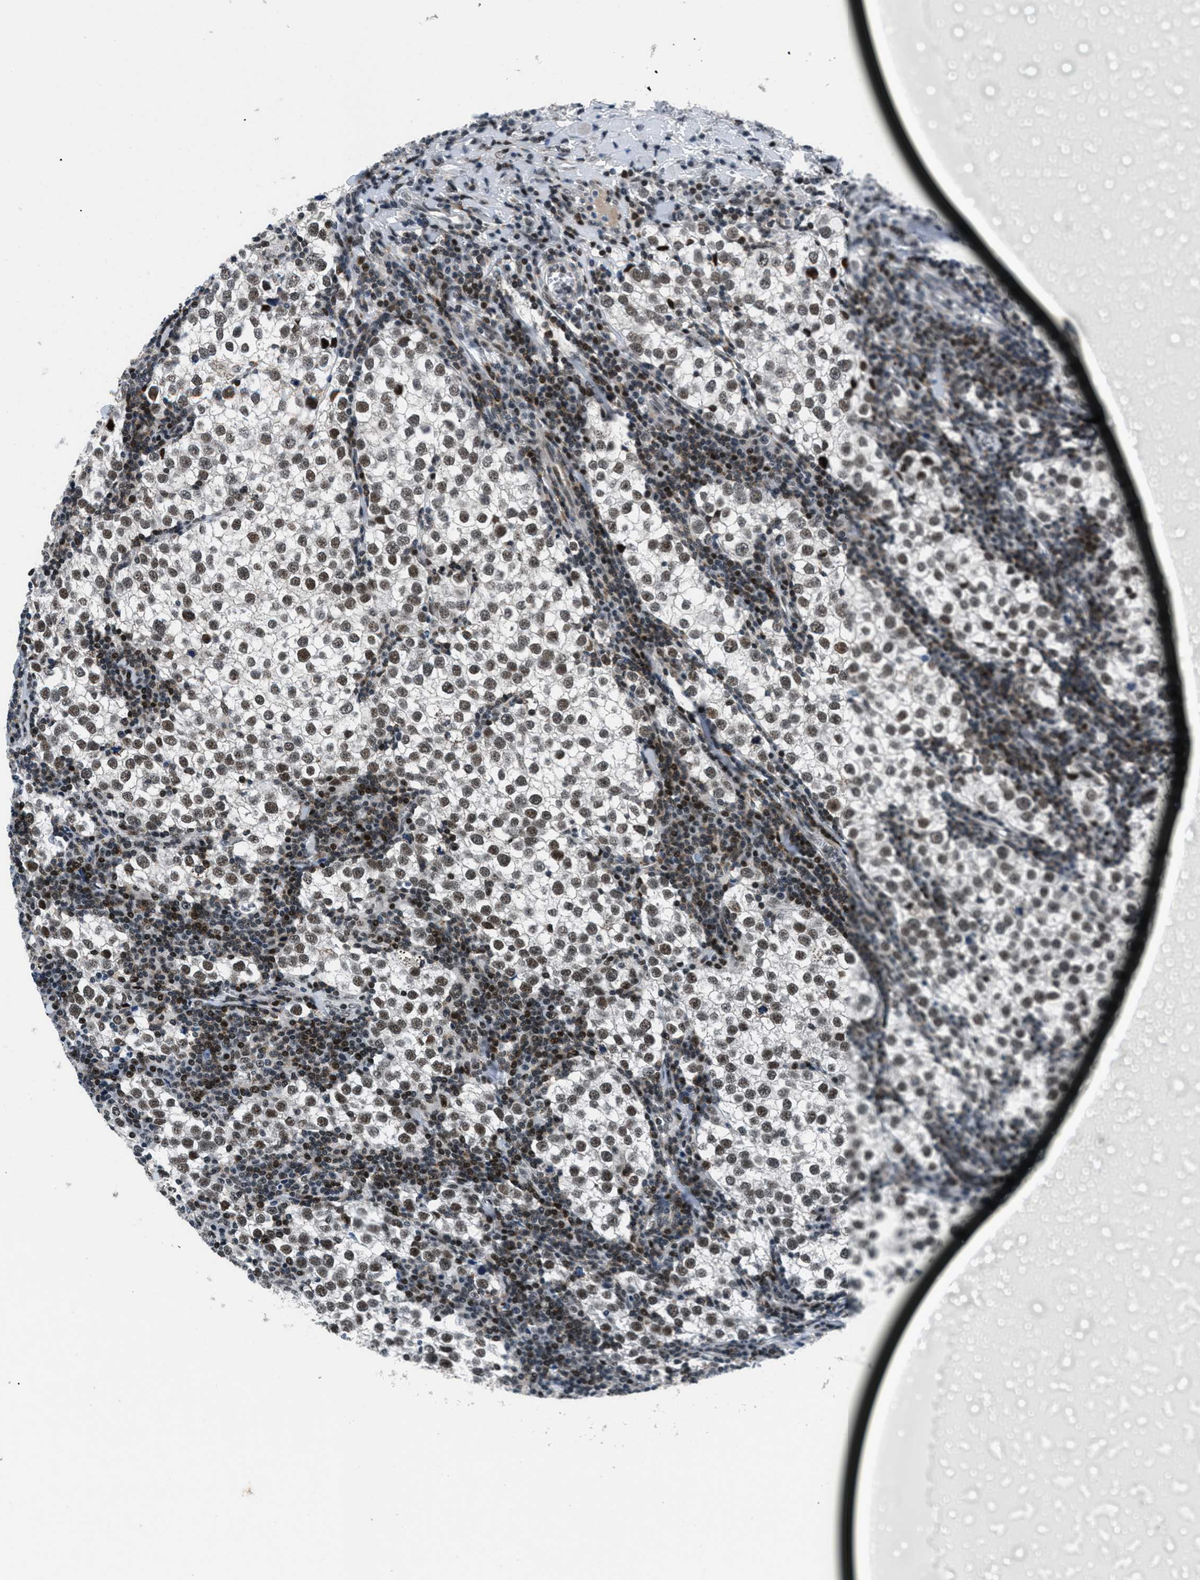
{"staining": {"intensity": "strong", "quantity": ">75%", "location": "nuclear"}, "tissue": "testis cancer", "cell_type": "Tumor cells", "image_type": "cancer", "snomed": [{"axis": "morphology", "description": "Seminoma, NOS"}, {"axis": "morphology", "description": "Carcinoma, Embryonal, NOS"}, {"axis": "topography", "description": "Testis"}], "caption": "A high-resolution photomicrograph shows immunohistochemistry staining of testis cancer (embryonal carcinoma), which exhibits strong nuclear positivity in about >75% of tumor cells.", "gene": "SMARCB1", "patient": {"sex": "male", "age": 36}}